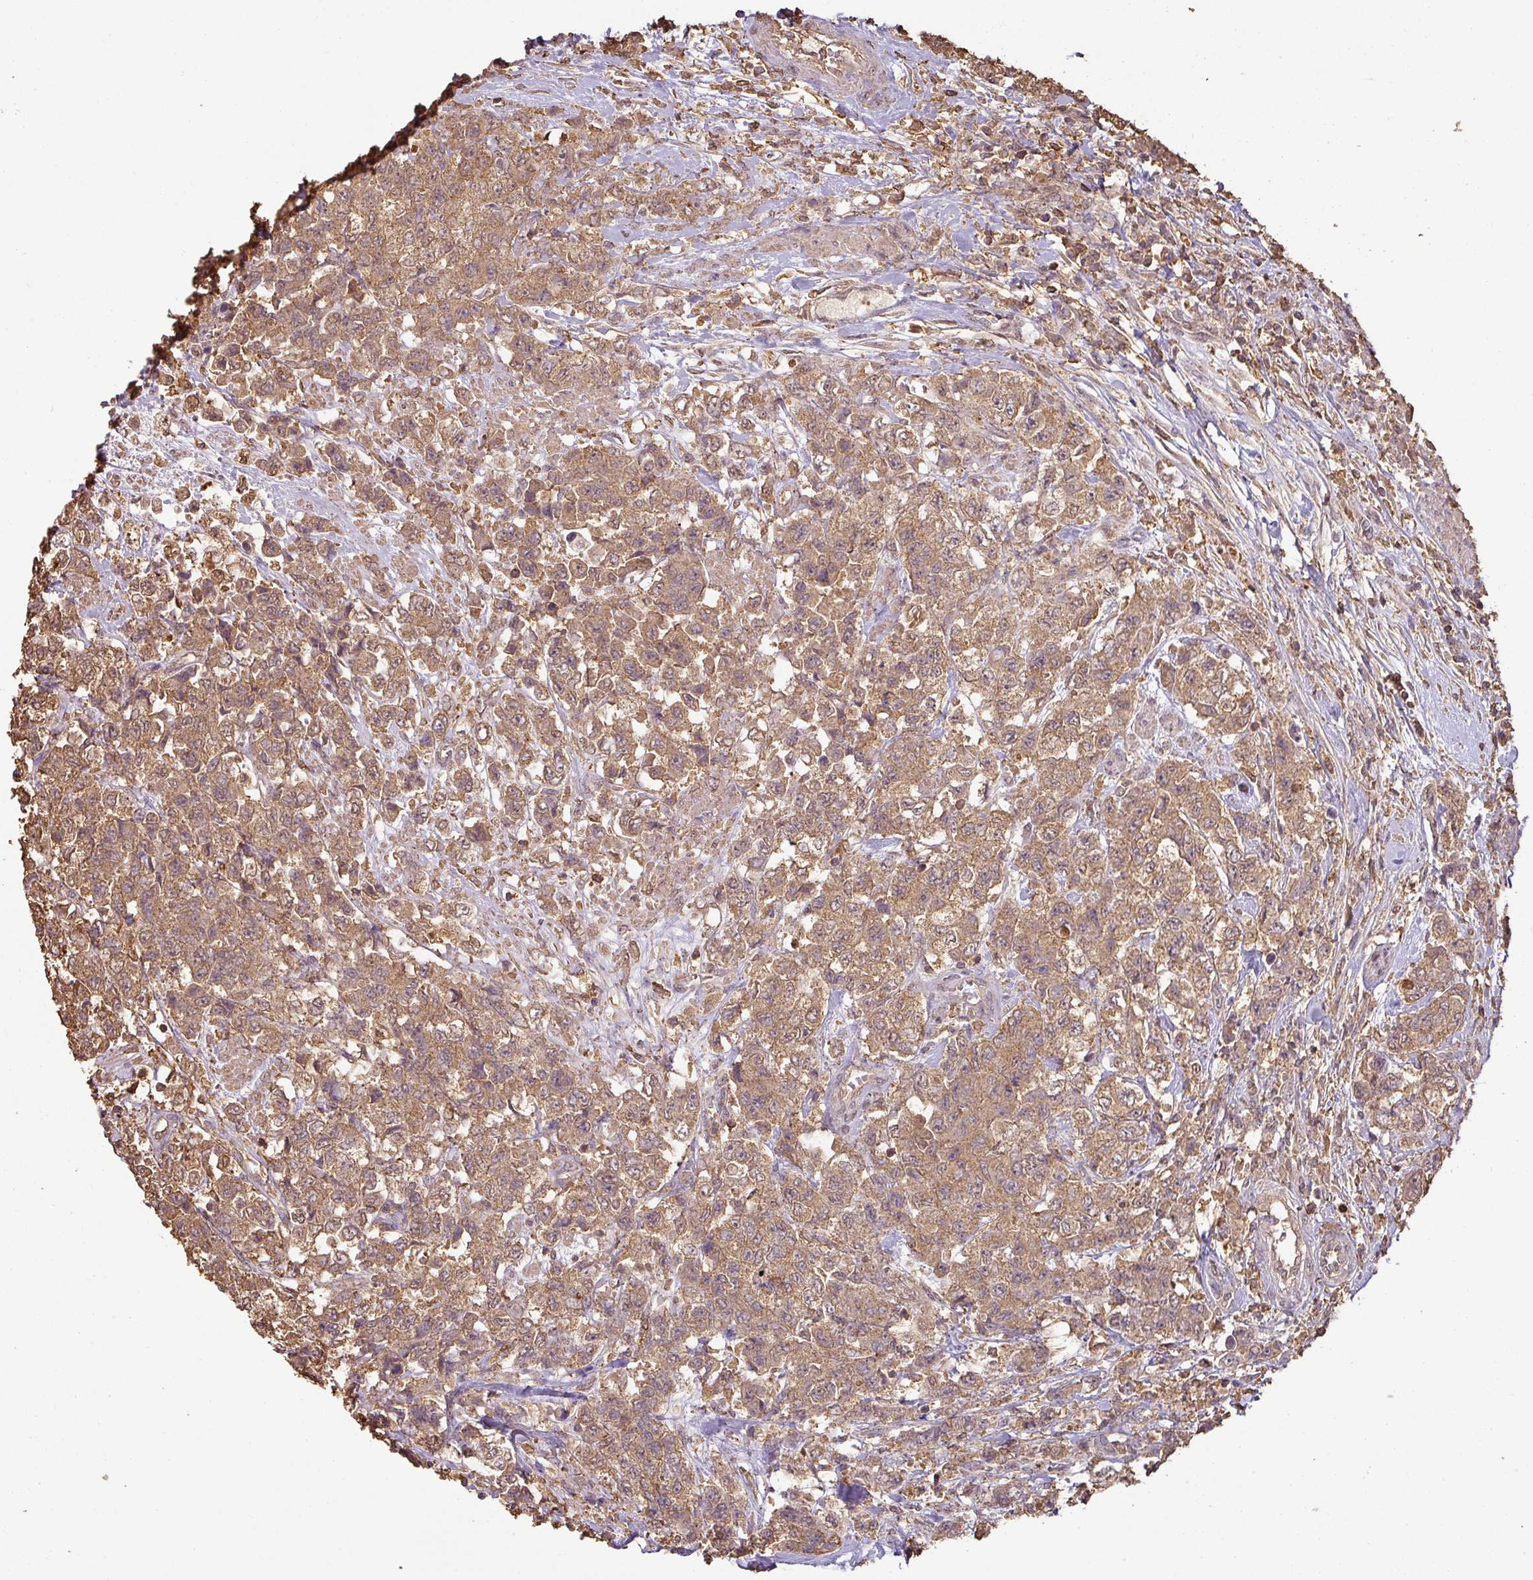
{"staining": {"intensity": "moderate", "quantity": ">75%", "location": "cytoplasmic/membranous"}, "tissue": "urothelial cancer", "cell_type": "Tumor cells", "image_type": "cancer", "snomed": [{"axis": "morphology", "description": "Urothelial carcinoma, High grade"}, {"axis": "topography", "description": "Urinary bladder"}], "caption": "Urothelial cancer stained with a brown dye exhibits moderate cytoplasmic/membranous positive expression in approximately >75% of tumor cells.", "gene": "ATAT1", "patient": {"sex": "female", "age": 78}}